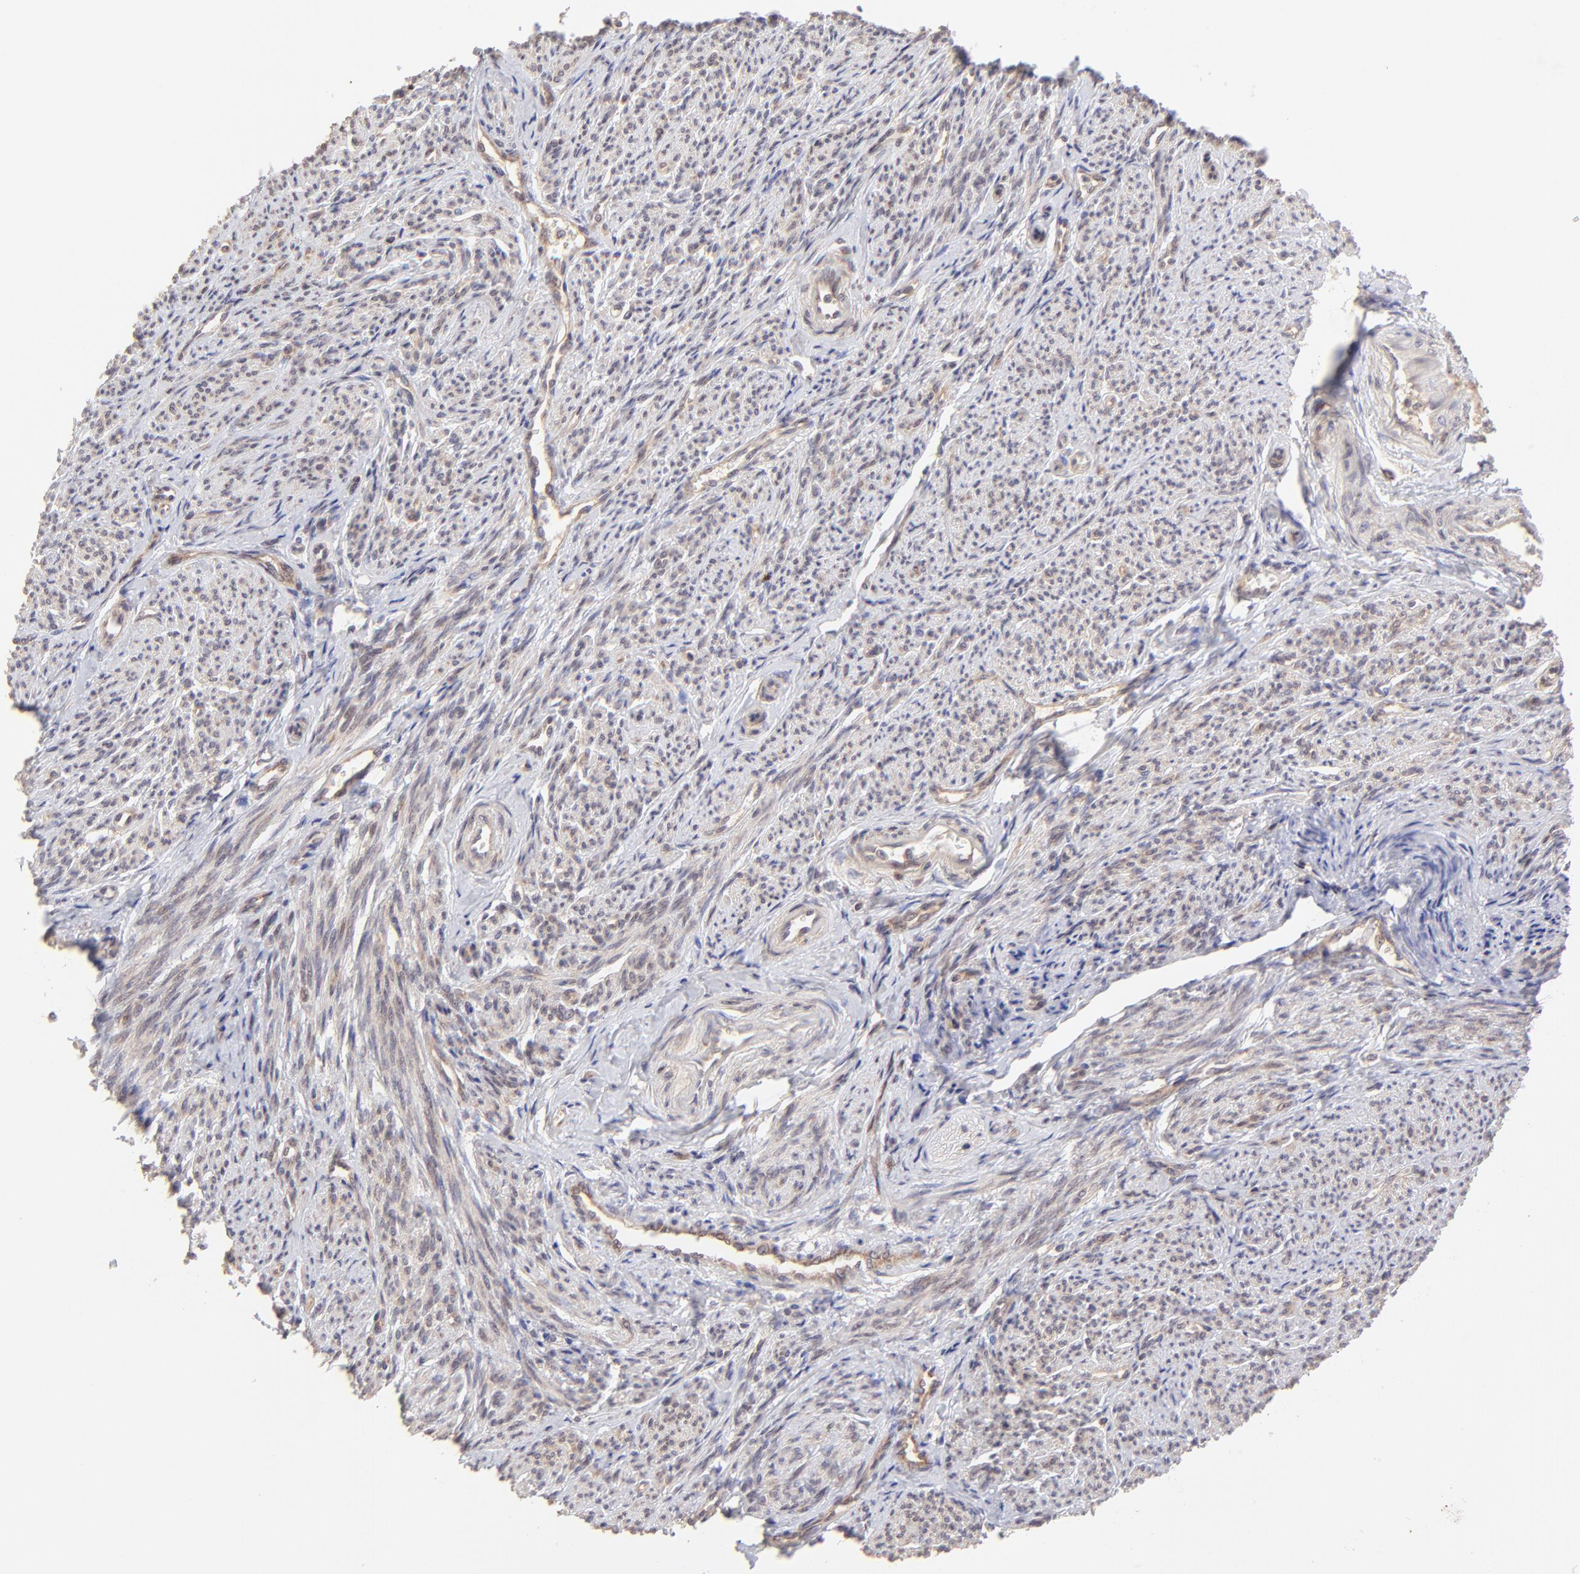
{"staining": {"intensity": "weak", "quantity": "25%-75%", "location": "cytoplasmic/membranous"}, "tissue": "smooth muscle", "cell_type": "Smooth muscle cells", "image_type": "normal", "snomed": [{"axis": "morphology", "description": "Normal tissue, NOS"}, {"axis": "topography", "description": "Smooth muscle"}], "caption": "Normal smooth muscle reveals weak cytoplasmic/membranous expression in about 25%-75% of smooth muscle cells.", "gene": "TNRC6B", "patient": {"sex": "female", "age": 65}}